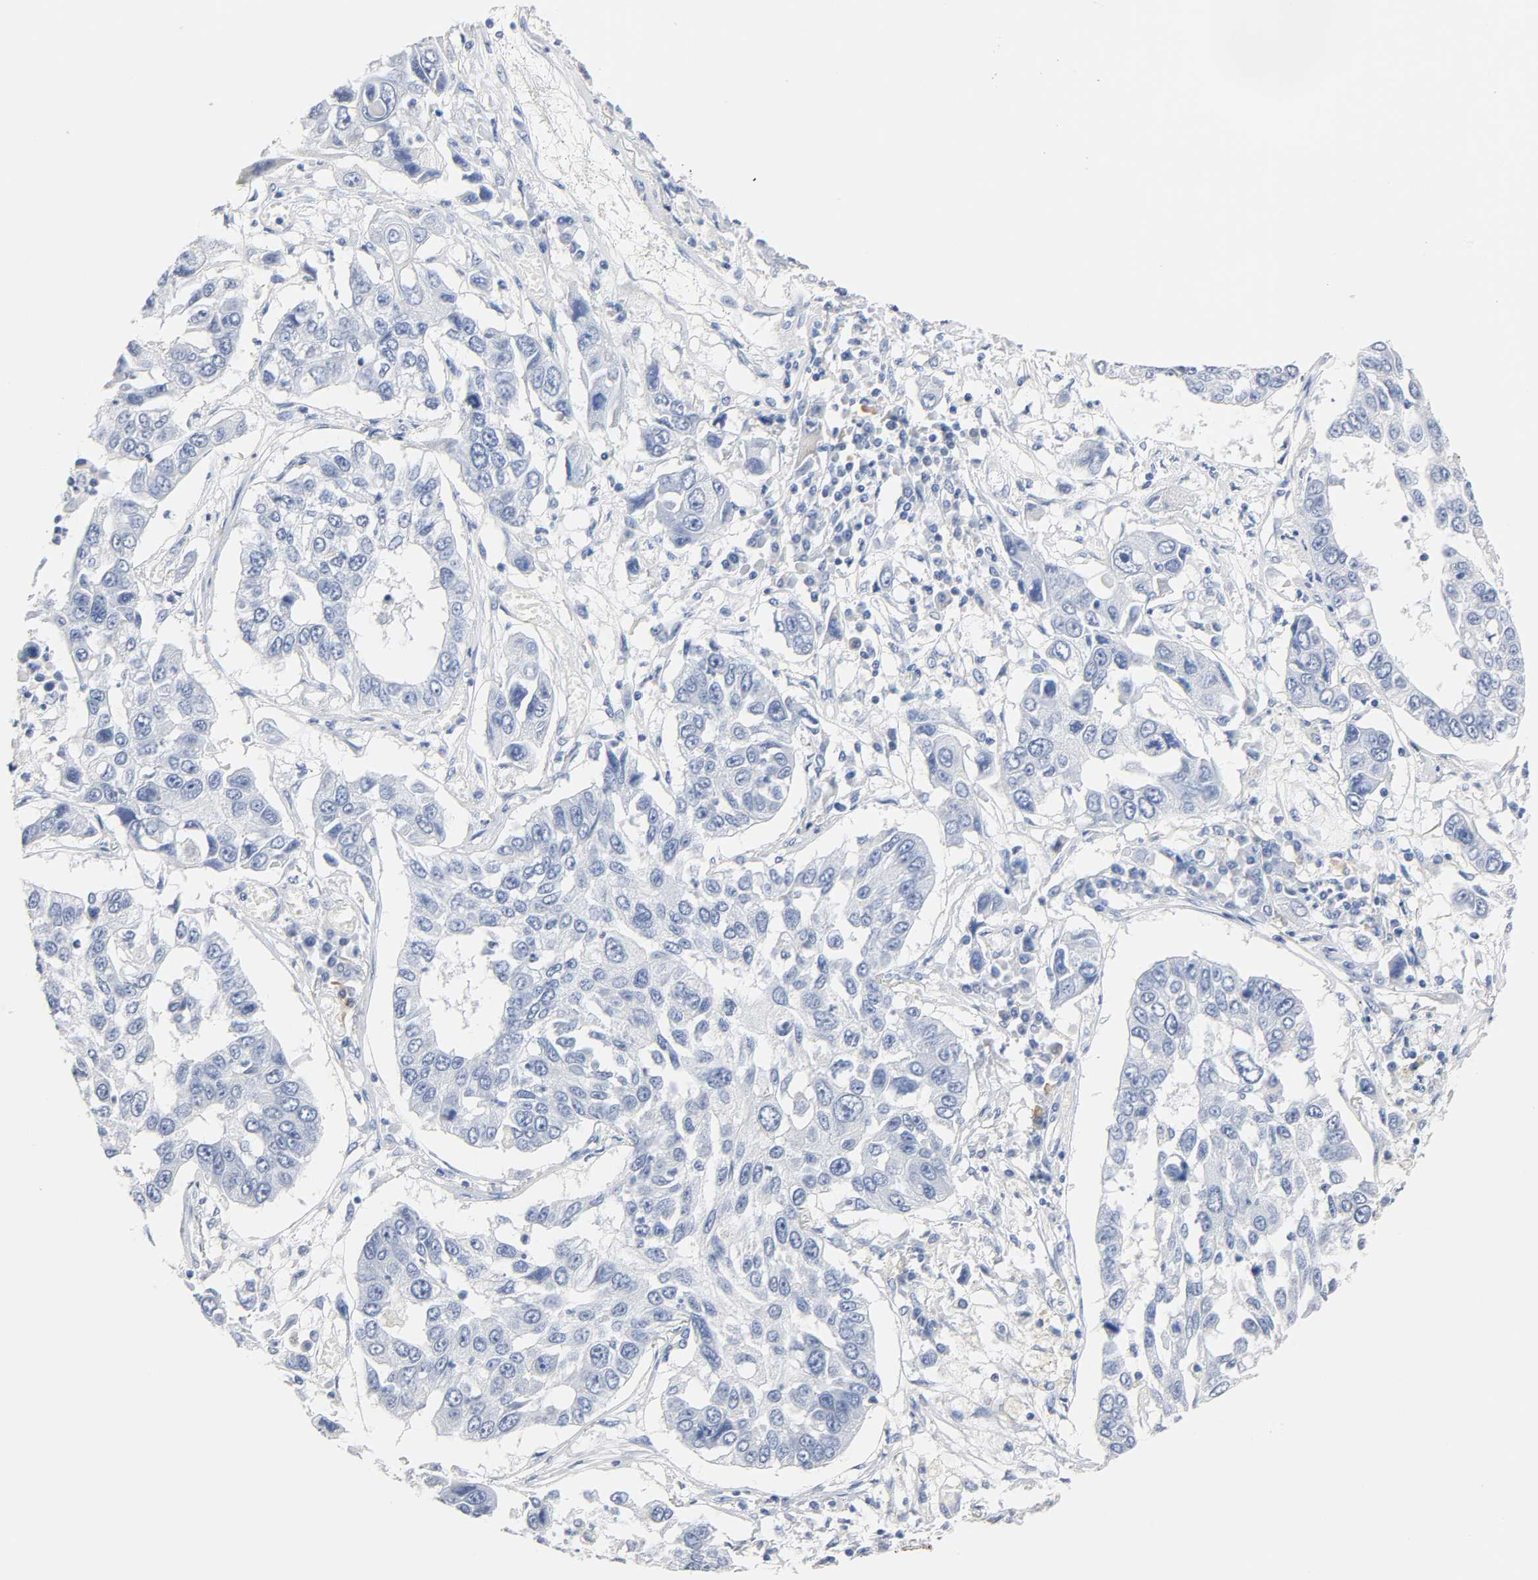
{"staining": {"intensity": "negative", "quantity": "none", "location": "none"}, "tissue": "lung cancer", "cell_type": "Tumor cells", "image_type": "cancer", "snomed": [{"axis": "morphology", "description": "Squamous cell carcinoma, NOS"}, {"axis": "topography", "description": "Lung"}], "caption": "A micrograph of lung squamous cell carcinoma stained for a protein demonstrates no brown staining in tumor cells.", "gene": "ACP3", "patient": {"sex": "male", "age": 71}}